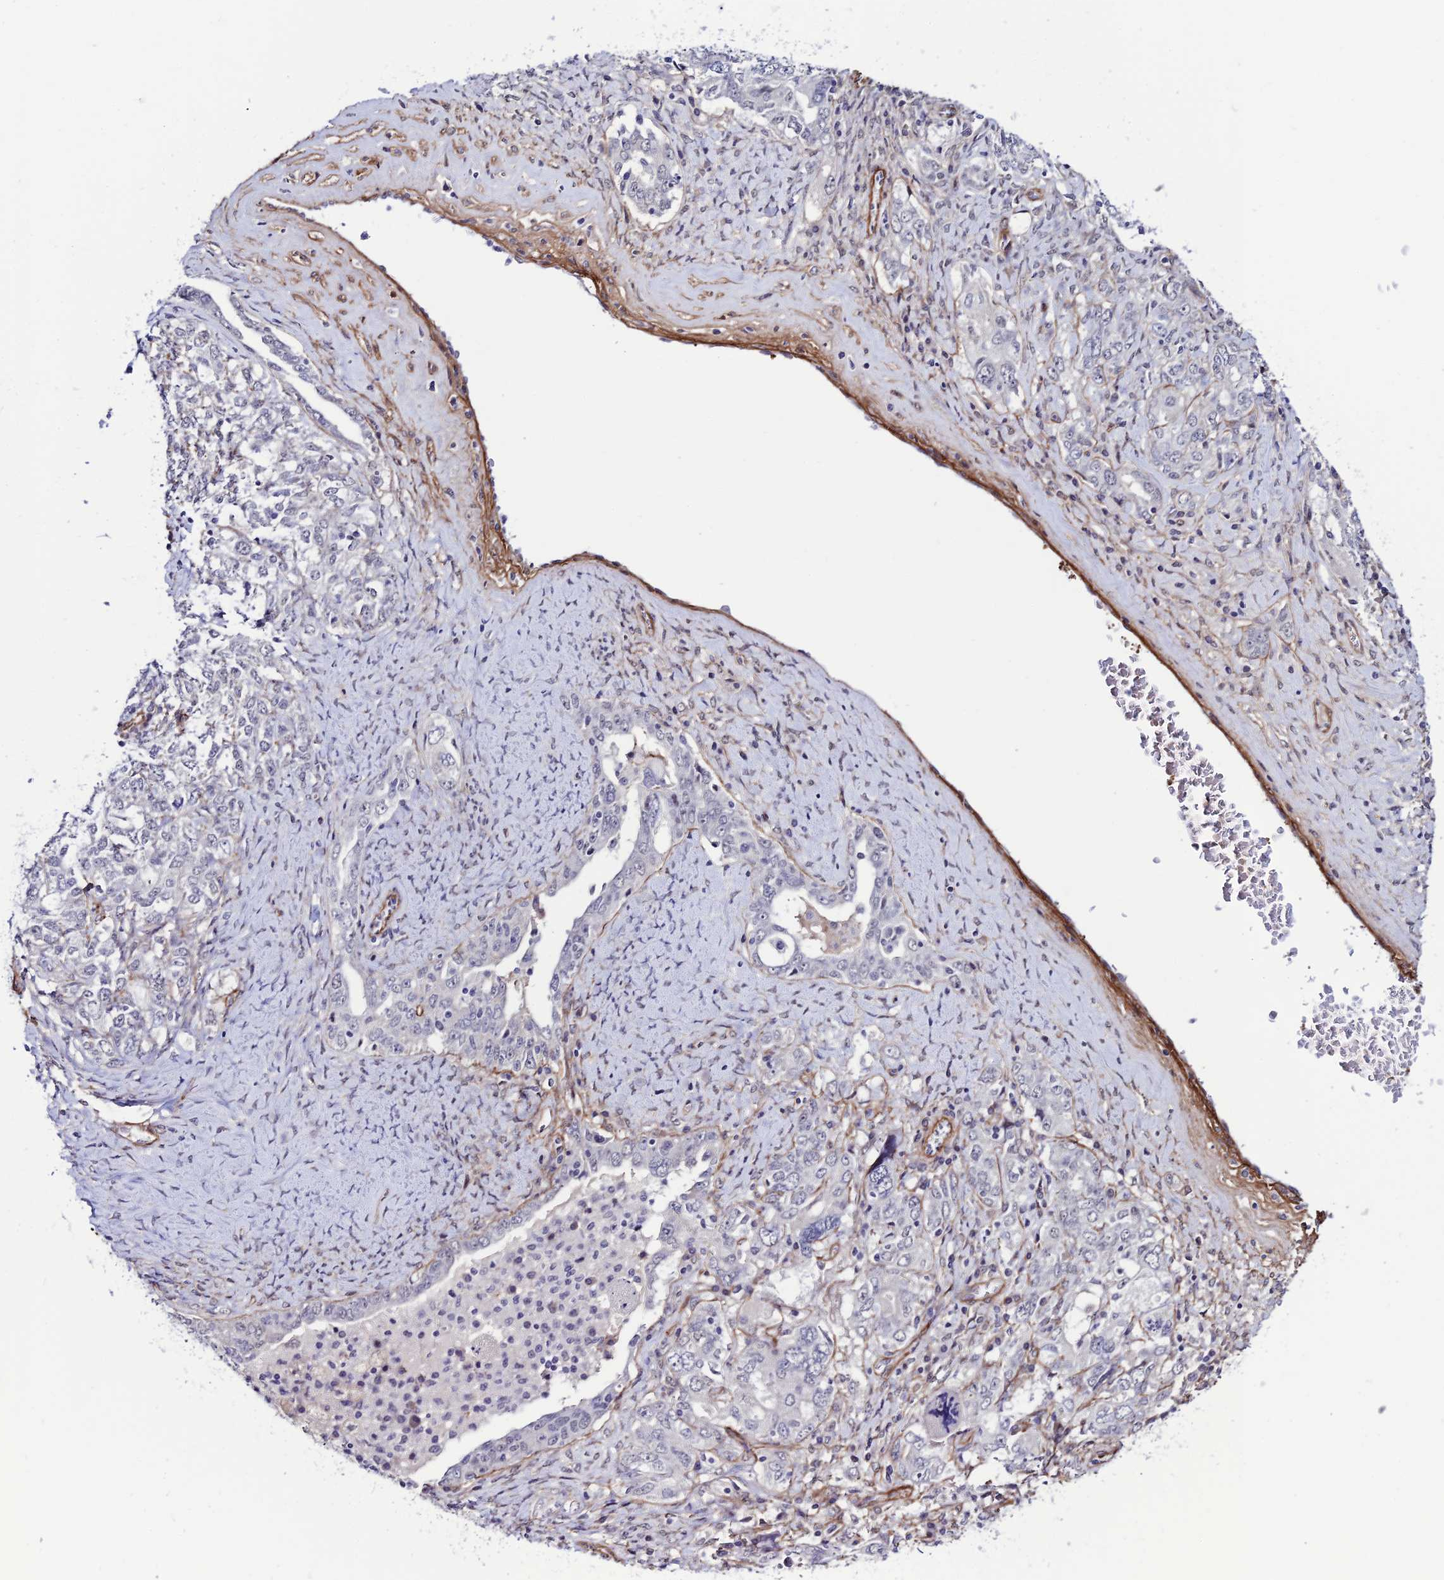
{"staining": {"intensity": "strong", "quantity": "<25%", "location": "cytoplasmic/membranous"}, "tissue": "ovarian cancer", "cell_type": "Tumor cells", "image_type": "cancer", "snomed": [{"axis": "morphology", "description": "Carcinoma, endometroid"}, {"axis": "topography", "description": "Ovary"}], "caption": "Tumor cells display medium levels of strong cytoplasmic/membranous expression in about <25% of cells in human ovarian cancer.", "gene": "SYT15", "patient": {"sex": "female", "age": 62}}